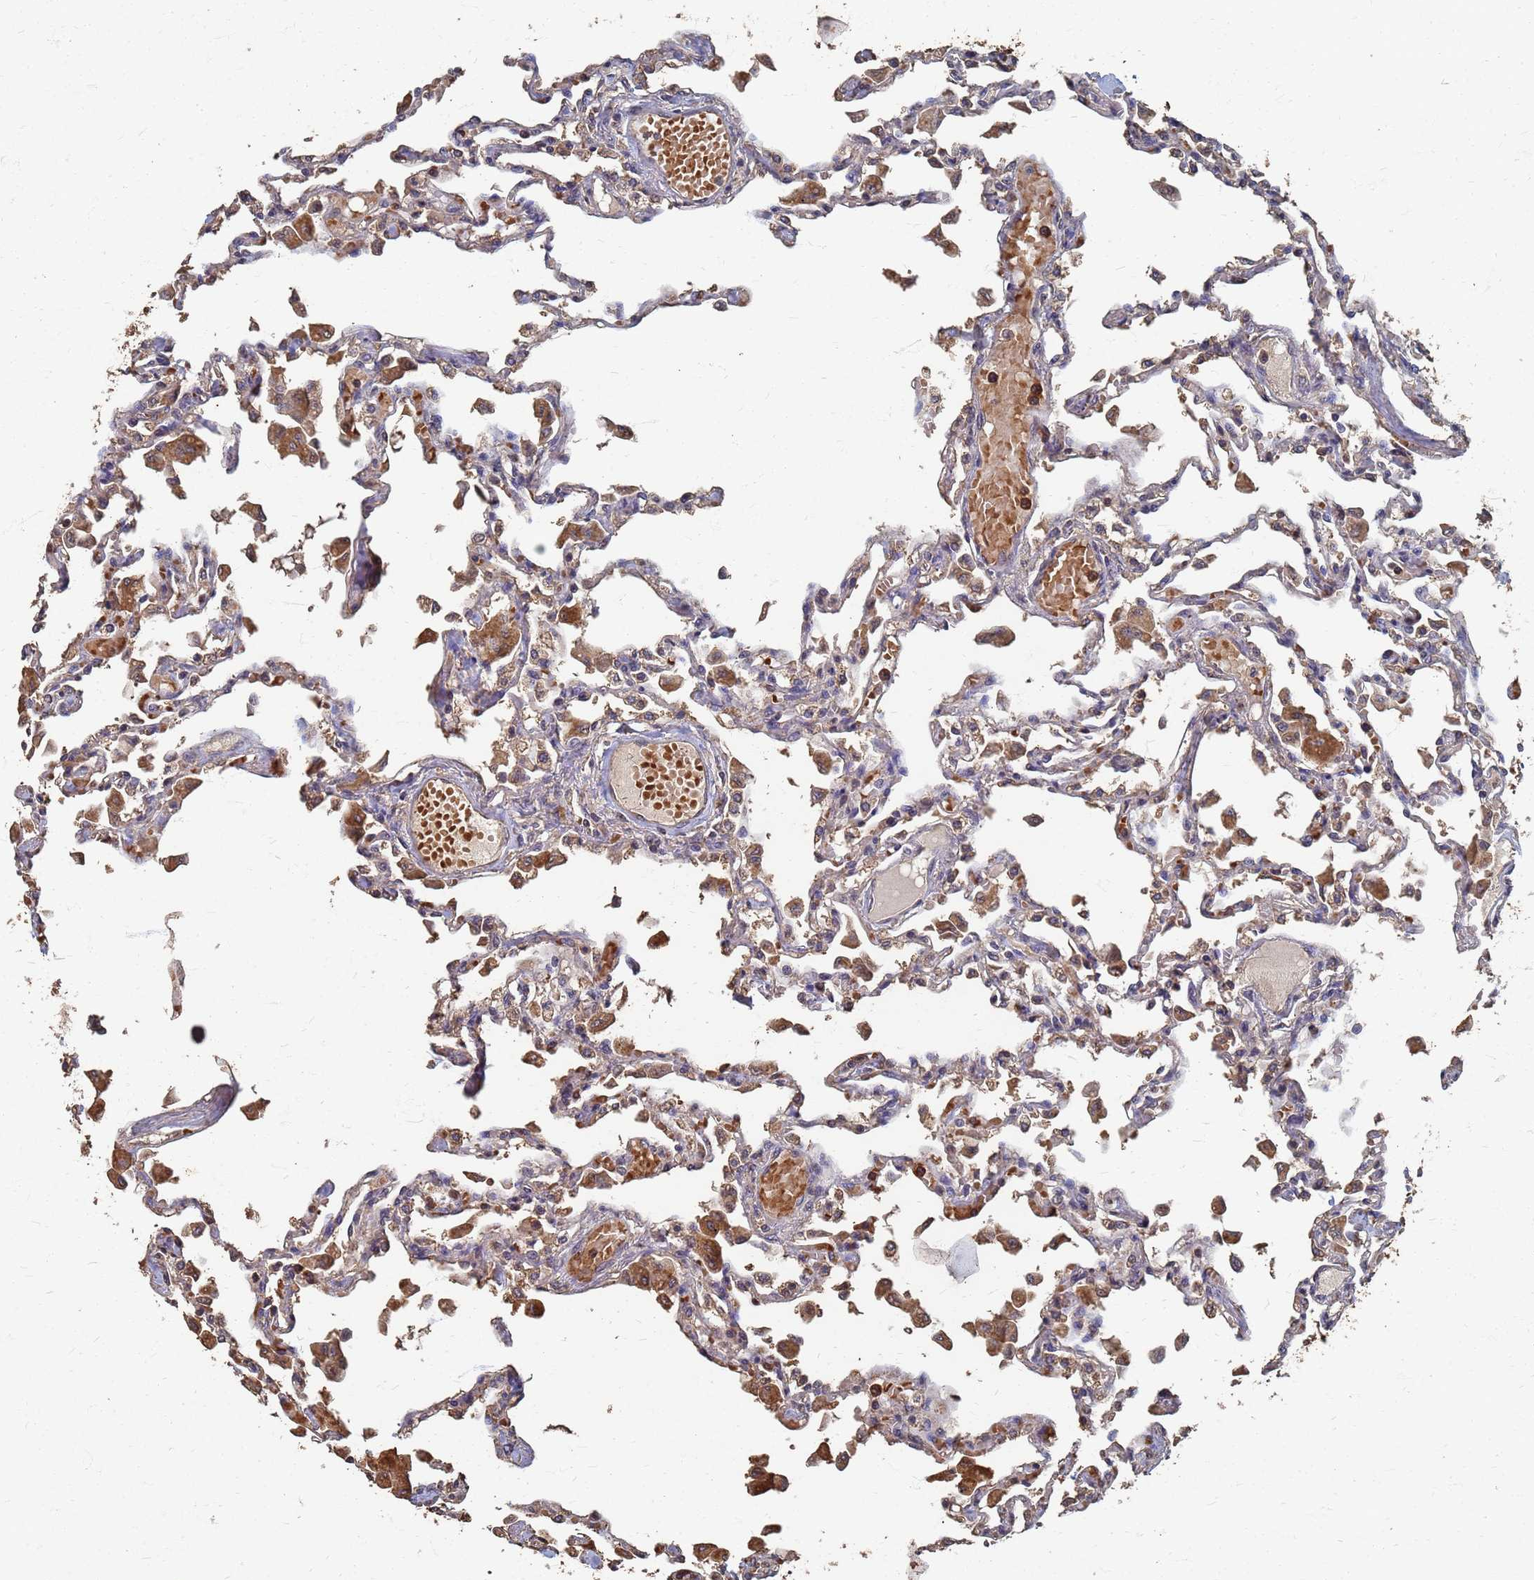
{"staining": {"intensity": "weak", "quantity": ">75%", "location": "cytoplasmic/membranous"}, "tissue": "lung", "cell_type": "Alveolar cells", "image_type": "normal", "snomed": [{"axis": "morphology", "description": "Normal tissue, NOS"}, {"axis": "topography", "description": "Bronchus"}, {"axis": "topography", "description": "Lung"}], "caption": "Immunohistochemical staining of benign human lung demonstrates >75% levels of weak cytoplasmic/membranous protein expression in approximately >75% of alveolar cells.", "gene": "DPH5", "patient": {"sex": "female", "age": 49}}